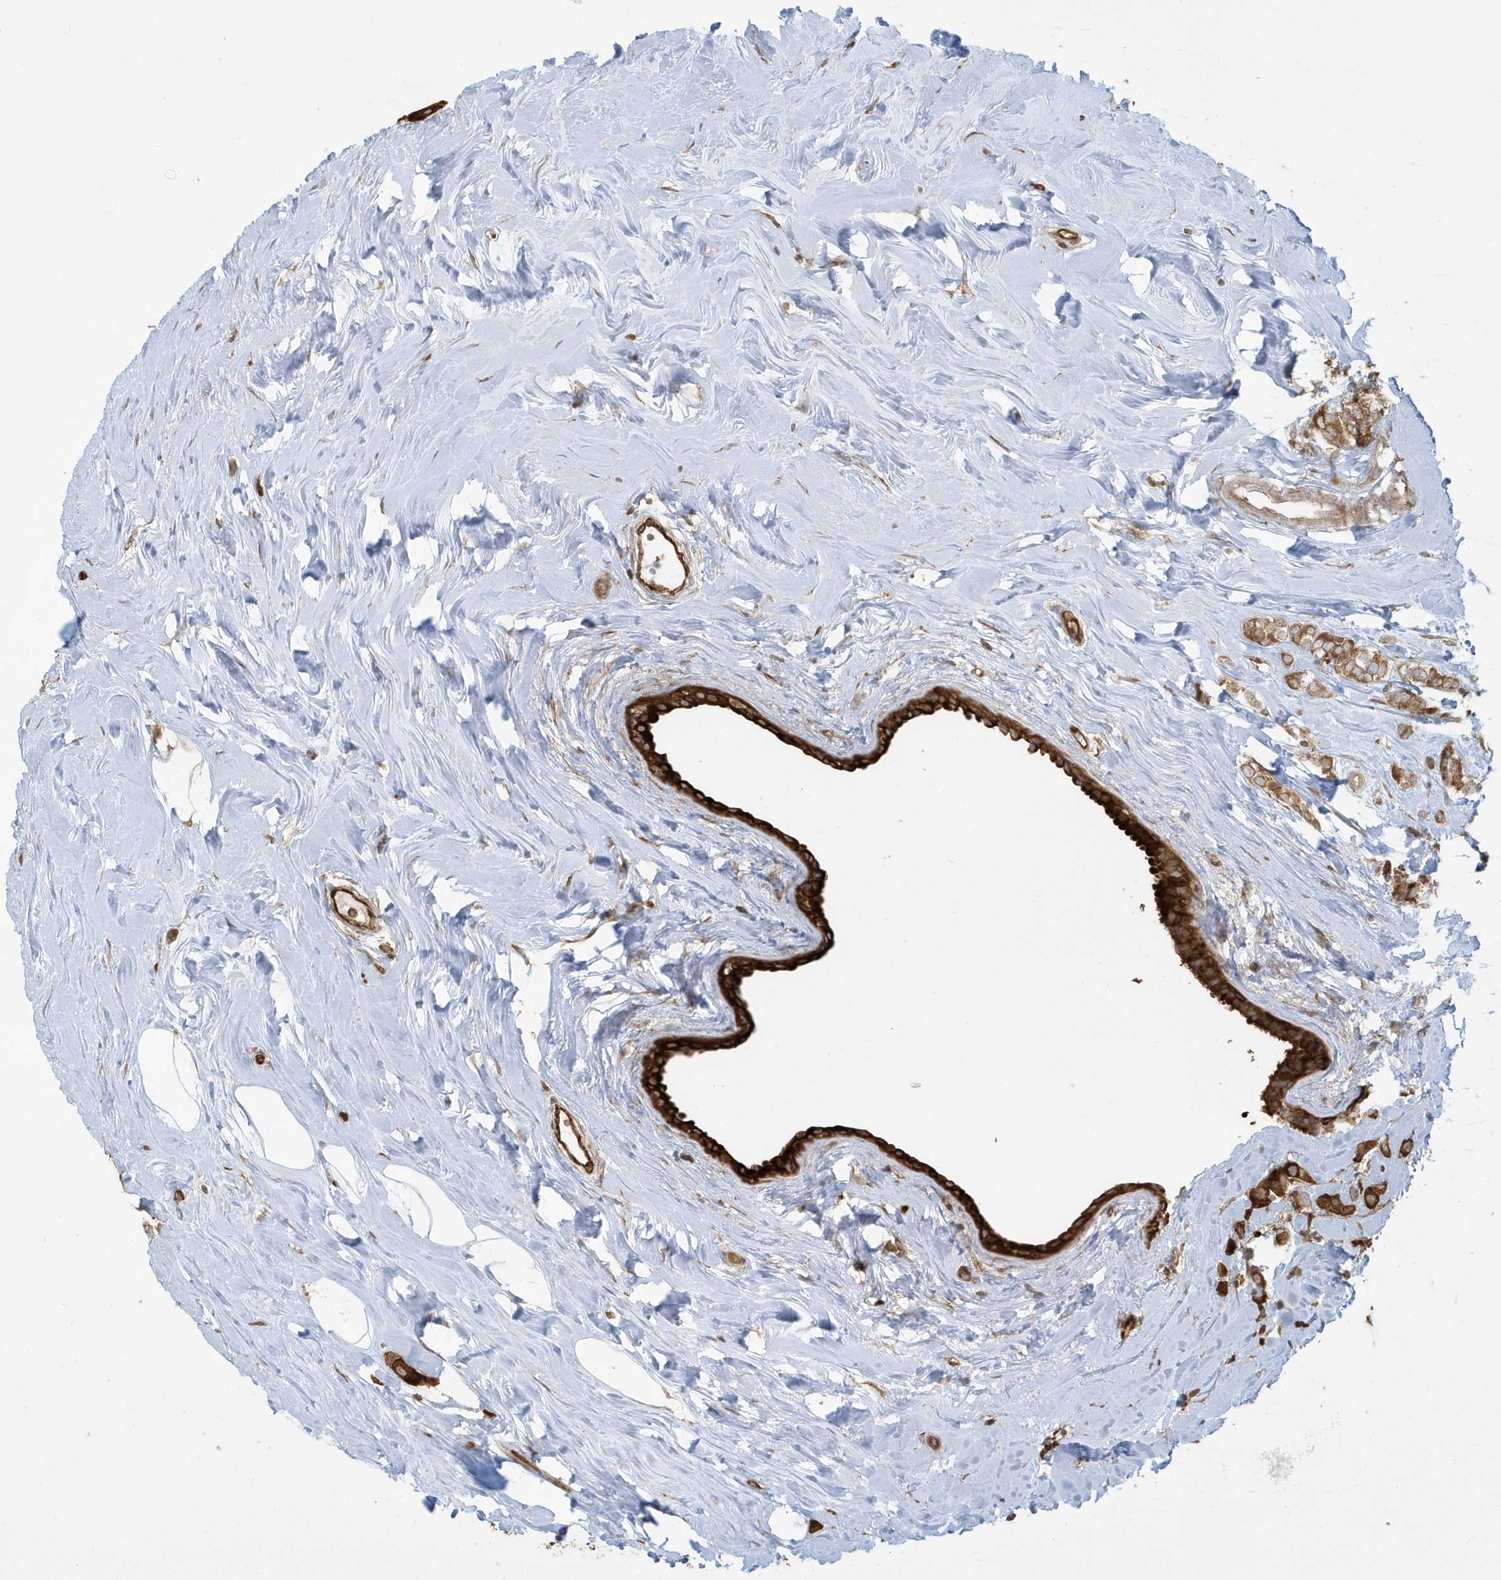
{"staining": {"intensity": "moderate", "quantity": ">75%", "location": "cytoplasmic/membranous"}, "tissue": "breast cancer", "cell_type": "Tumor cells", "image_type": "cancer", "snomed": [{"axis": "morphology", "description": "Lobular carcinoma"}, {"axis": "topography", "description": "Breast"}], "caption": "This photomicrograph exhibits immunohistochemistry (IHC) staining of breast cancer (lobular carcinoma), with medium moderate cytoplasmic/membranous expression in approximately >75% of tumor cells.", "gene": "CLCN6", "patient": {"sex": "female", "age": 47}}